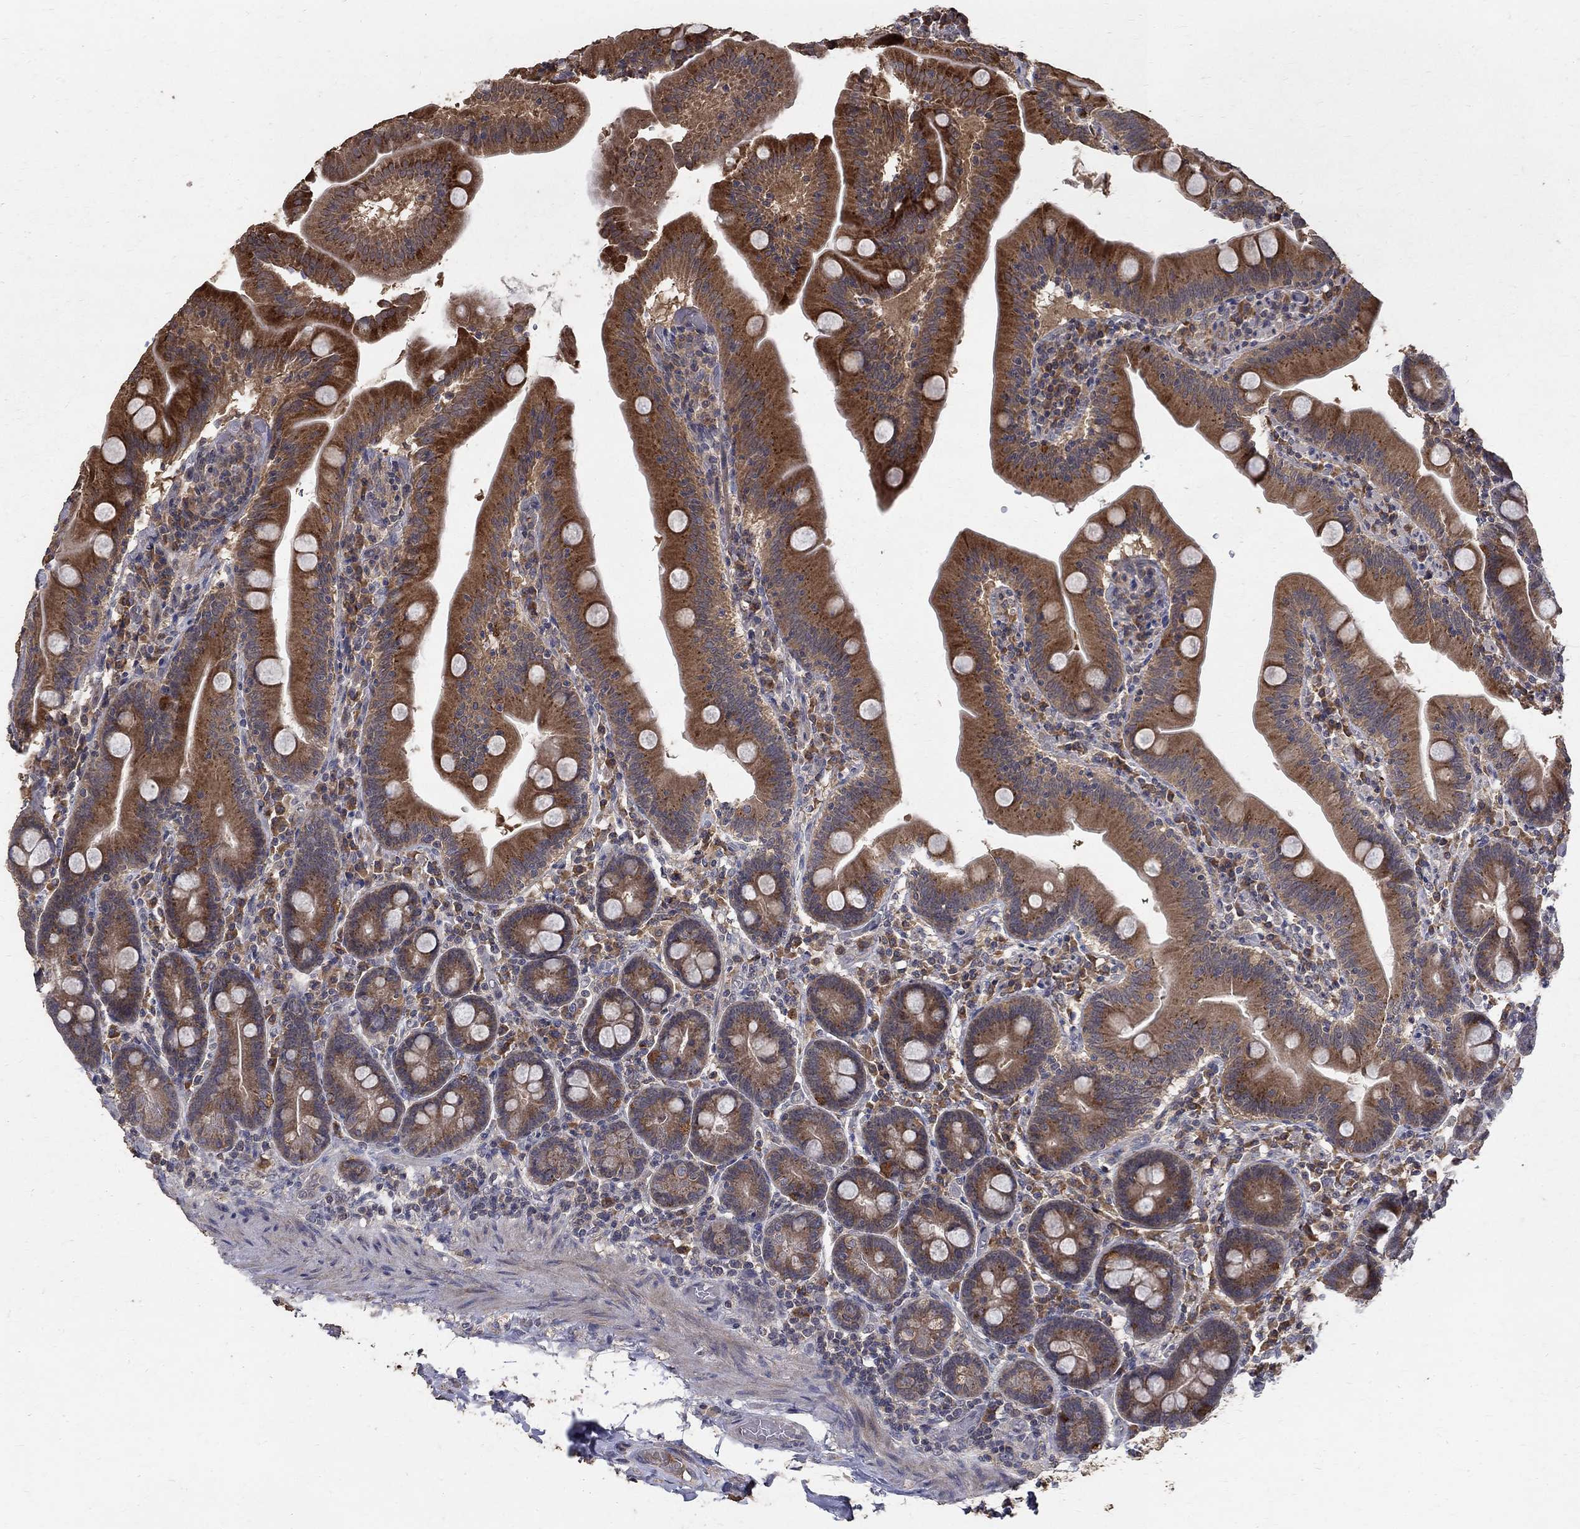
{"staining": {"intensity": "strong", "quantity": "25%-75%", "location": "cytoplasmic/membranous"}, "tissue": "small intestine", "cell_type": "Glandular cells", "image_type": "normal", "snomed": [{"axis": "morphology", "description": "Normal tissue, NOS"}, {"axis": "topography", "description": "Small intestine"}], "caption": "This micrograph displays immunohistochemistry (IHC) staining of normal human small intestine, with high strong cytoplasmic/membranous positivity in about 25%-75% of glandular cells.", "gene": "C17orf75", "patient": {"sex": "male", "age": 37}}